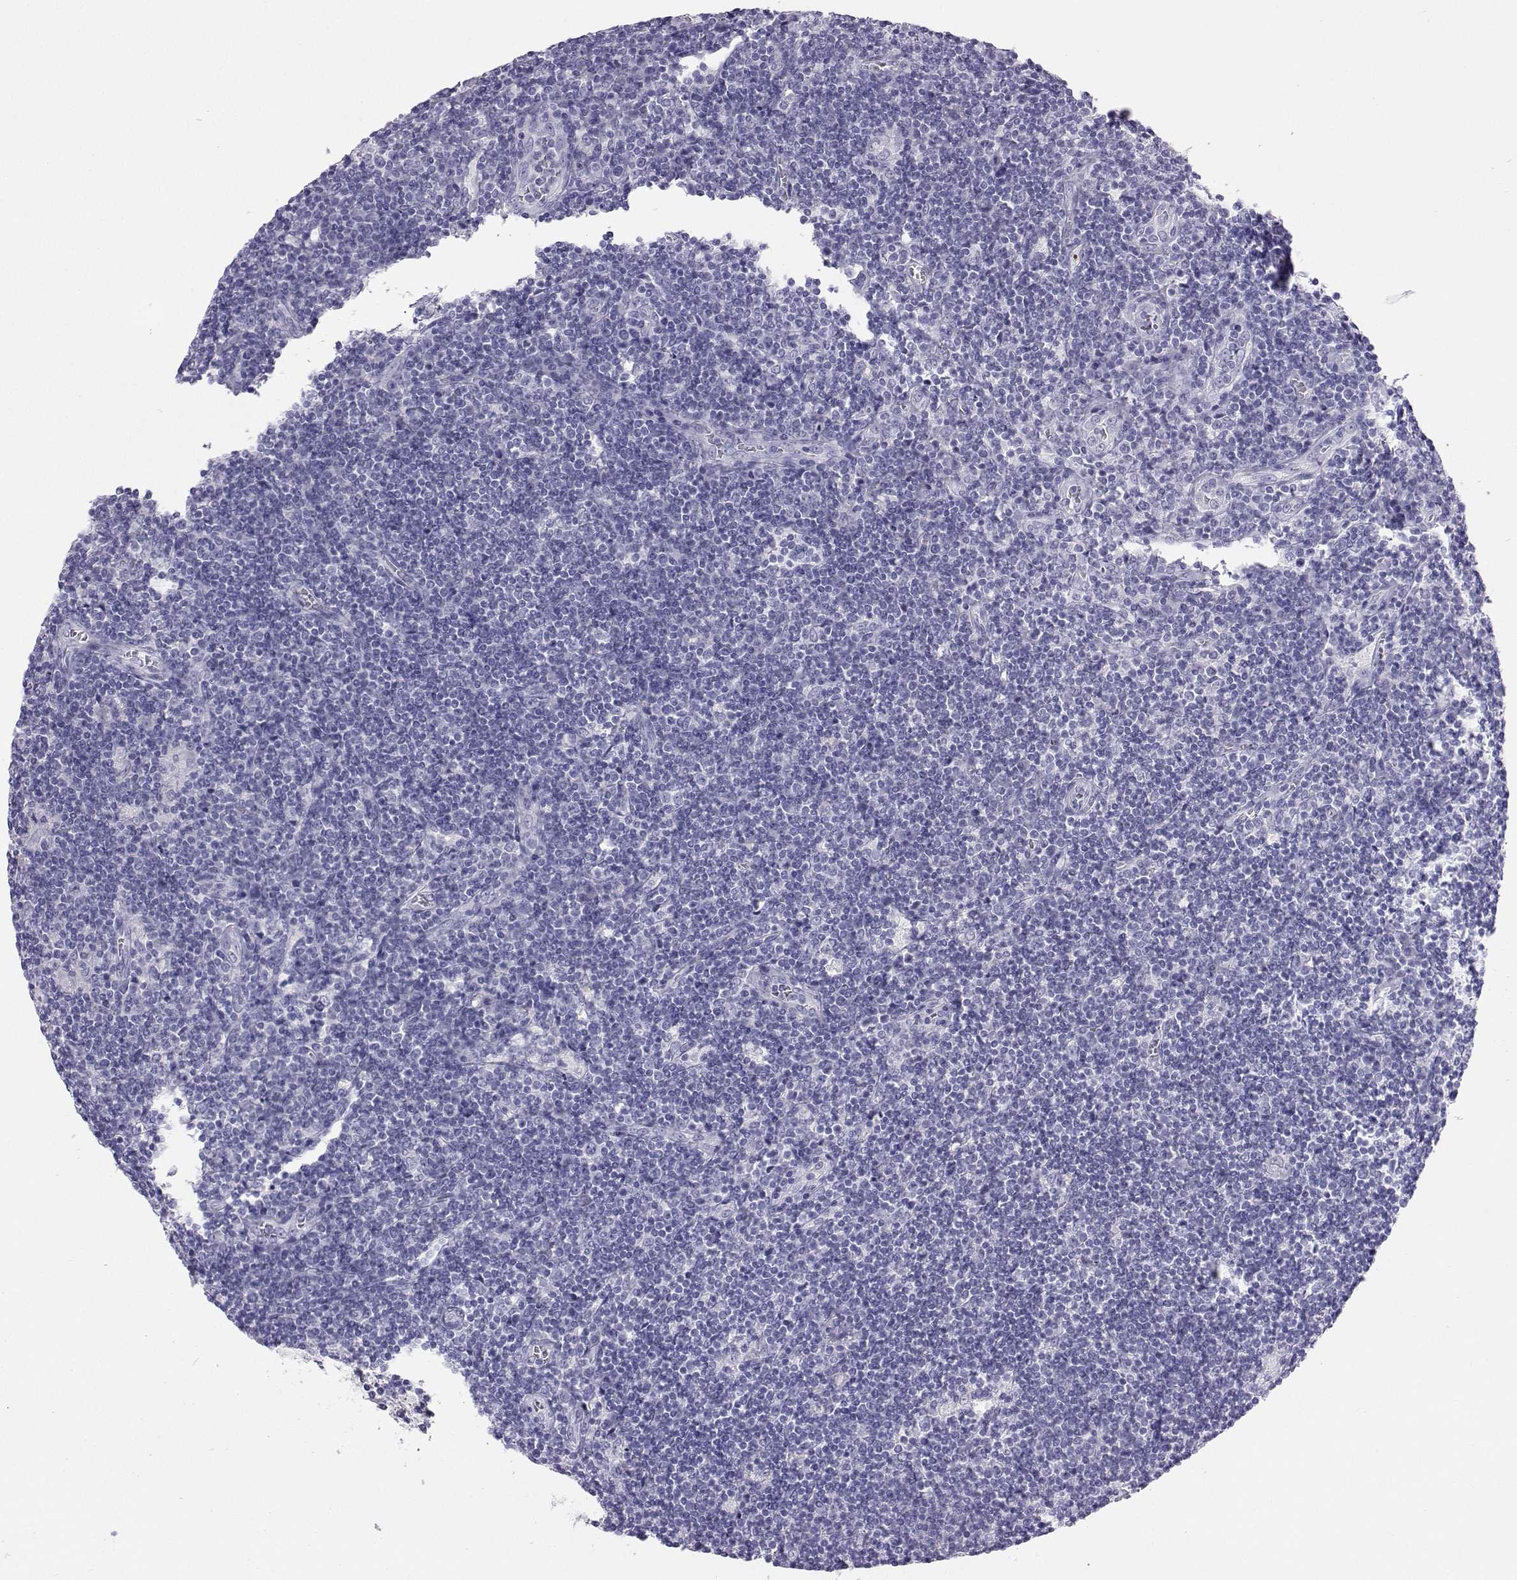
{"staining": {"intensity": "negative", "quantity": "none", "location": "none"}, "tissue": "lymphoma", "cell_type": "Tumor cells", "image_type": "cancer", "snomed": [{"axis": "morphology", "description": "Hodgkin's disease, NOS"}, {"axis": "topography", "description": "Lymph node"}], "caption": "Immunohistochemistry (IHC) image of lymphoma stained for a protein (brown), which demonstrates no staining in tumor cells.", "gene": "PLIN4", "patient": {"sex": "male", "age": 40}}